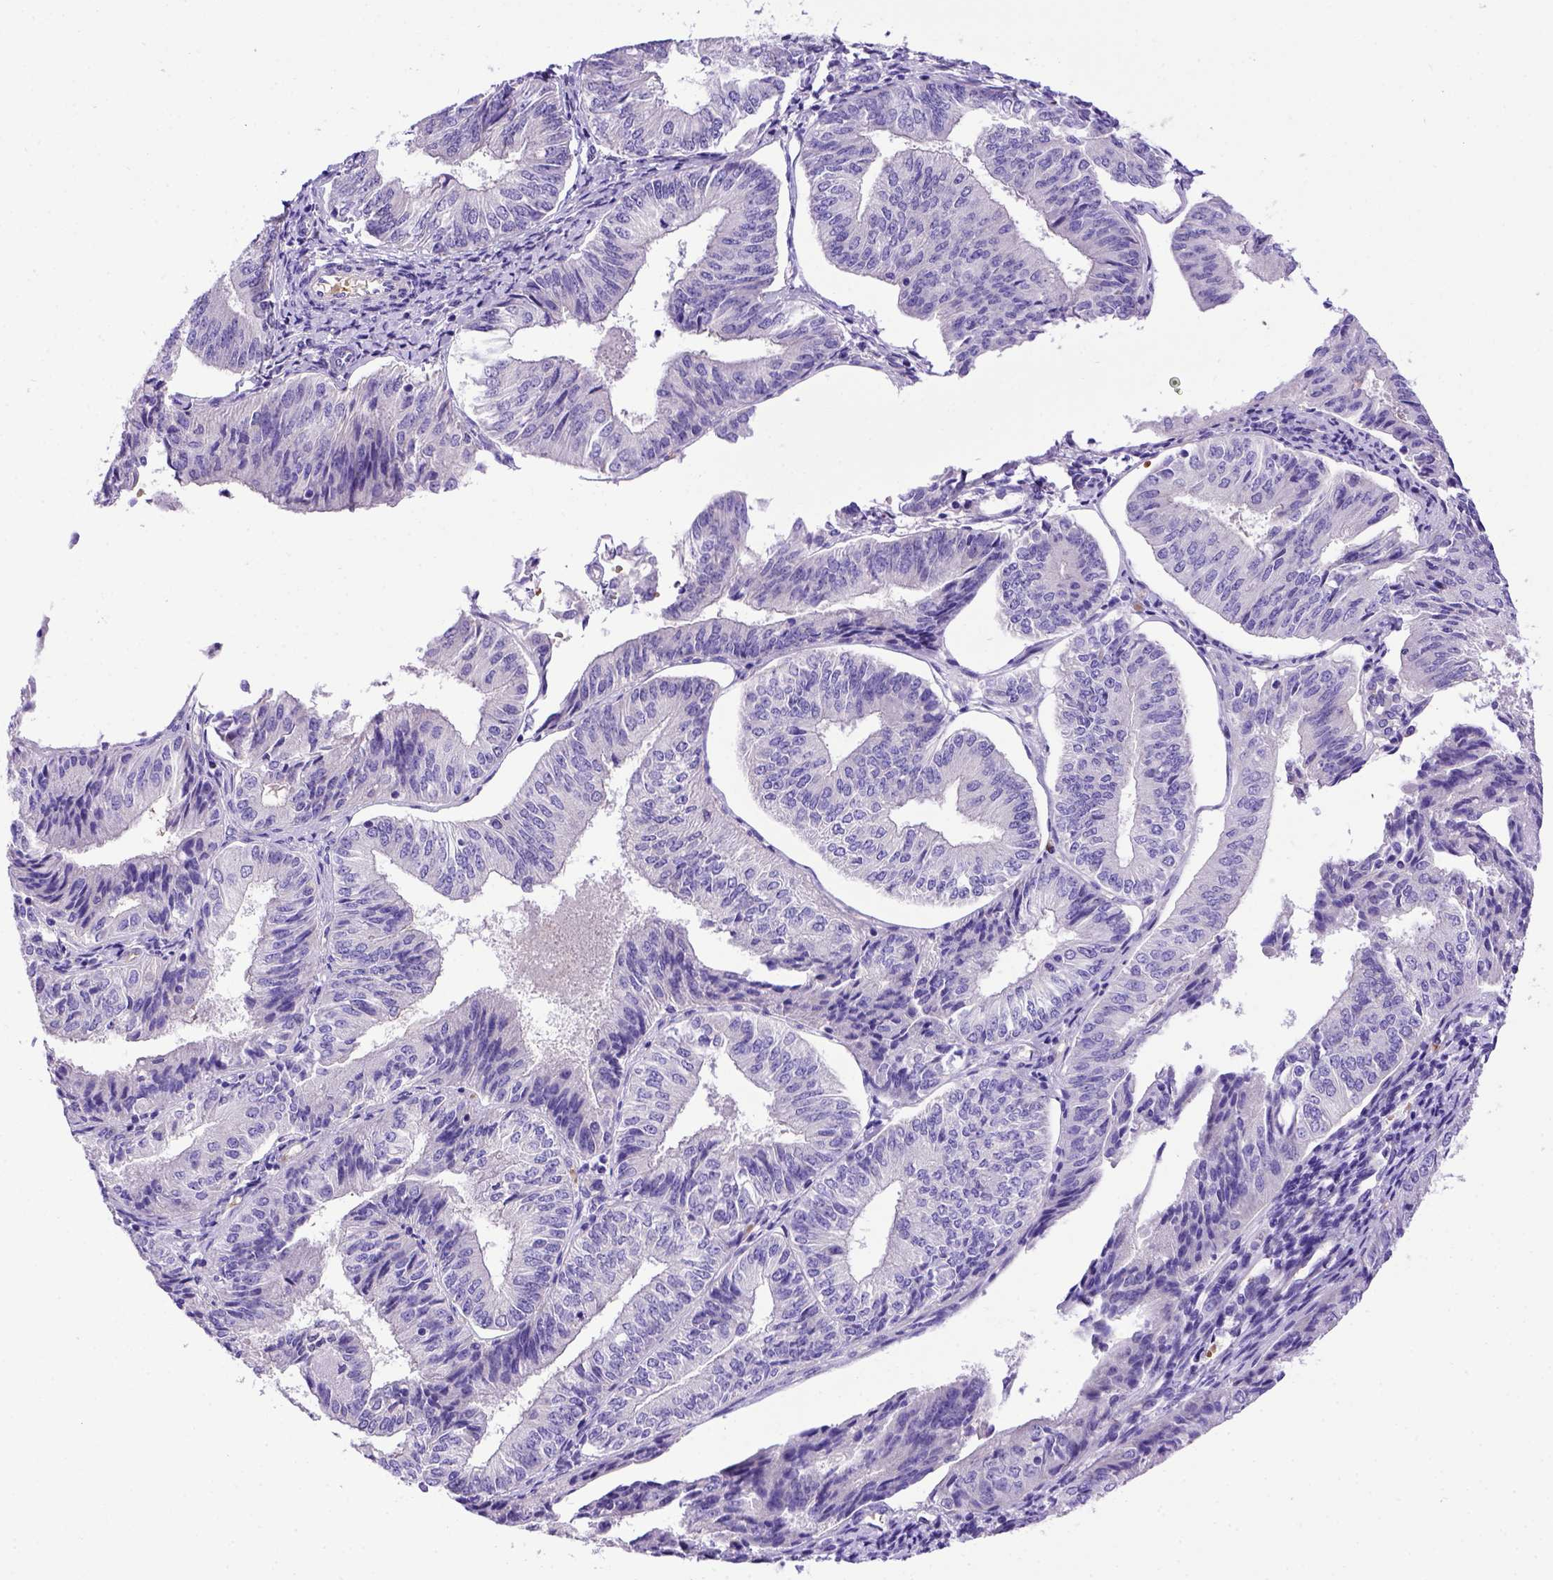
{"staining": {"intensity": "negative", "quantity": "none", "location": "none"}, "tissue": "endometrial cancer", "cell_type": "Tumor cells", "image_type": "cancer", "snomed": [{"axis": "morphology", "description": "Adenocarcinoma, NOS"}, {"axis": "topography", "description": "Endometrium"}], "caption": "DAB (3,3'-diaminobenzidine) immunohistochemical staining of endometrial adenocarcinoma displays no significant positivity in tumor cells.", "gene": "ADAM12", "patient": {"sex": "female", "age": 58}}